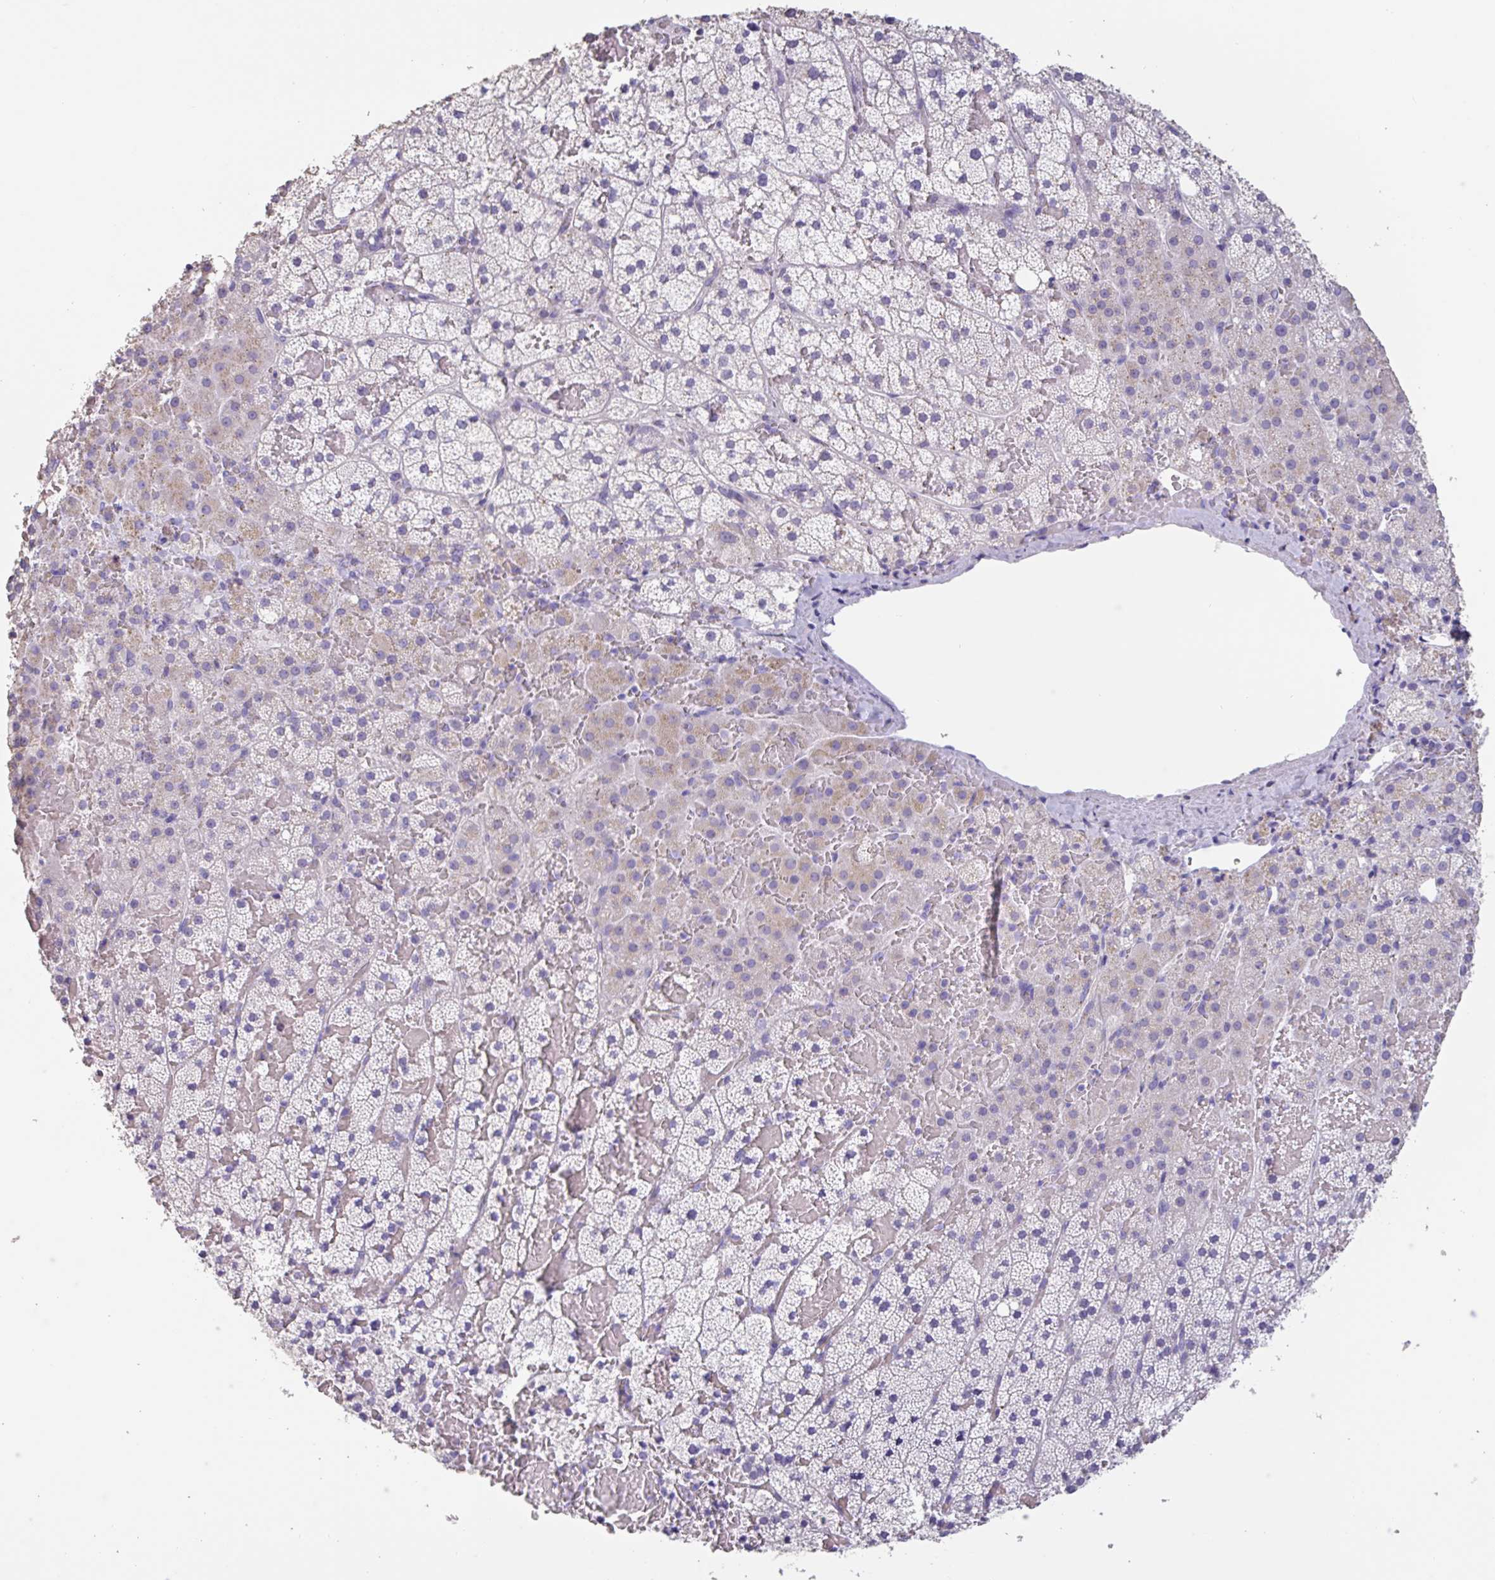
{"staining": {"intensity": "weak", "quantity": "<25%", "location": "cytoplasmic/membranous"}, "tissue": "adrenal gland", "cell_type": "Glandular cells", "image_type": "normal", "snomed": [{"axis": "morphology", "description": "Normal tissue, NOS"}, {"axis": "topography", "description": "Adrenal gland"}], "caption": "IHC image of normal human adrenal gland stained for a protein (brown), which displays no expression in glandular cells.", "gene": "CHMP5", "patient": {"sex": "male", "age": 53}}